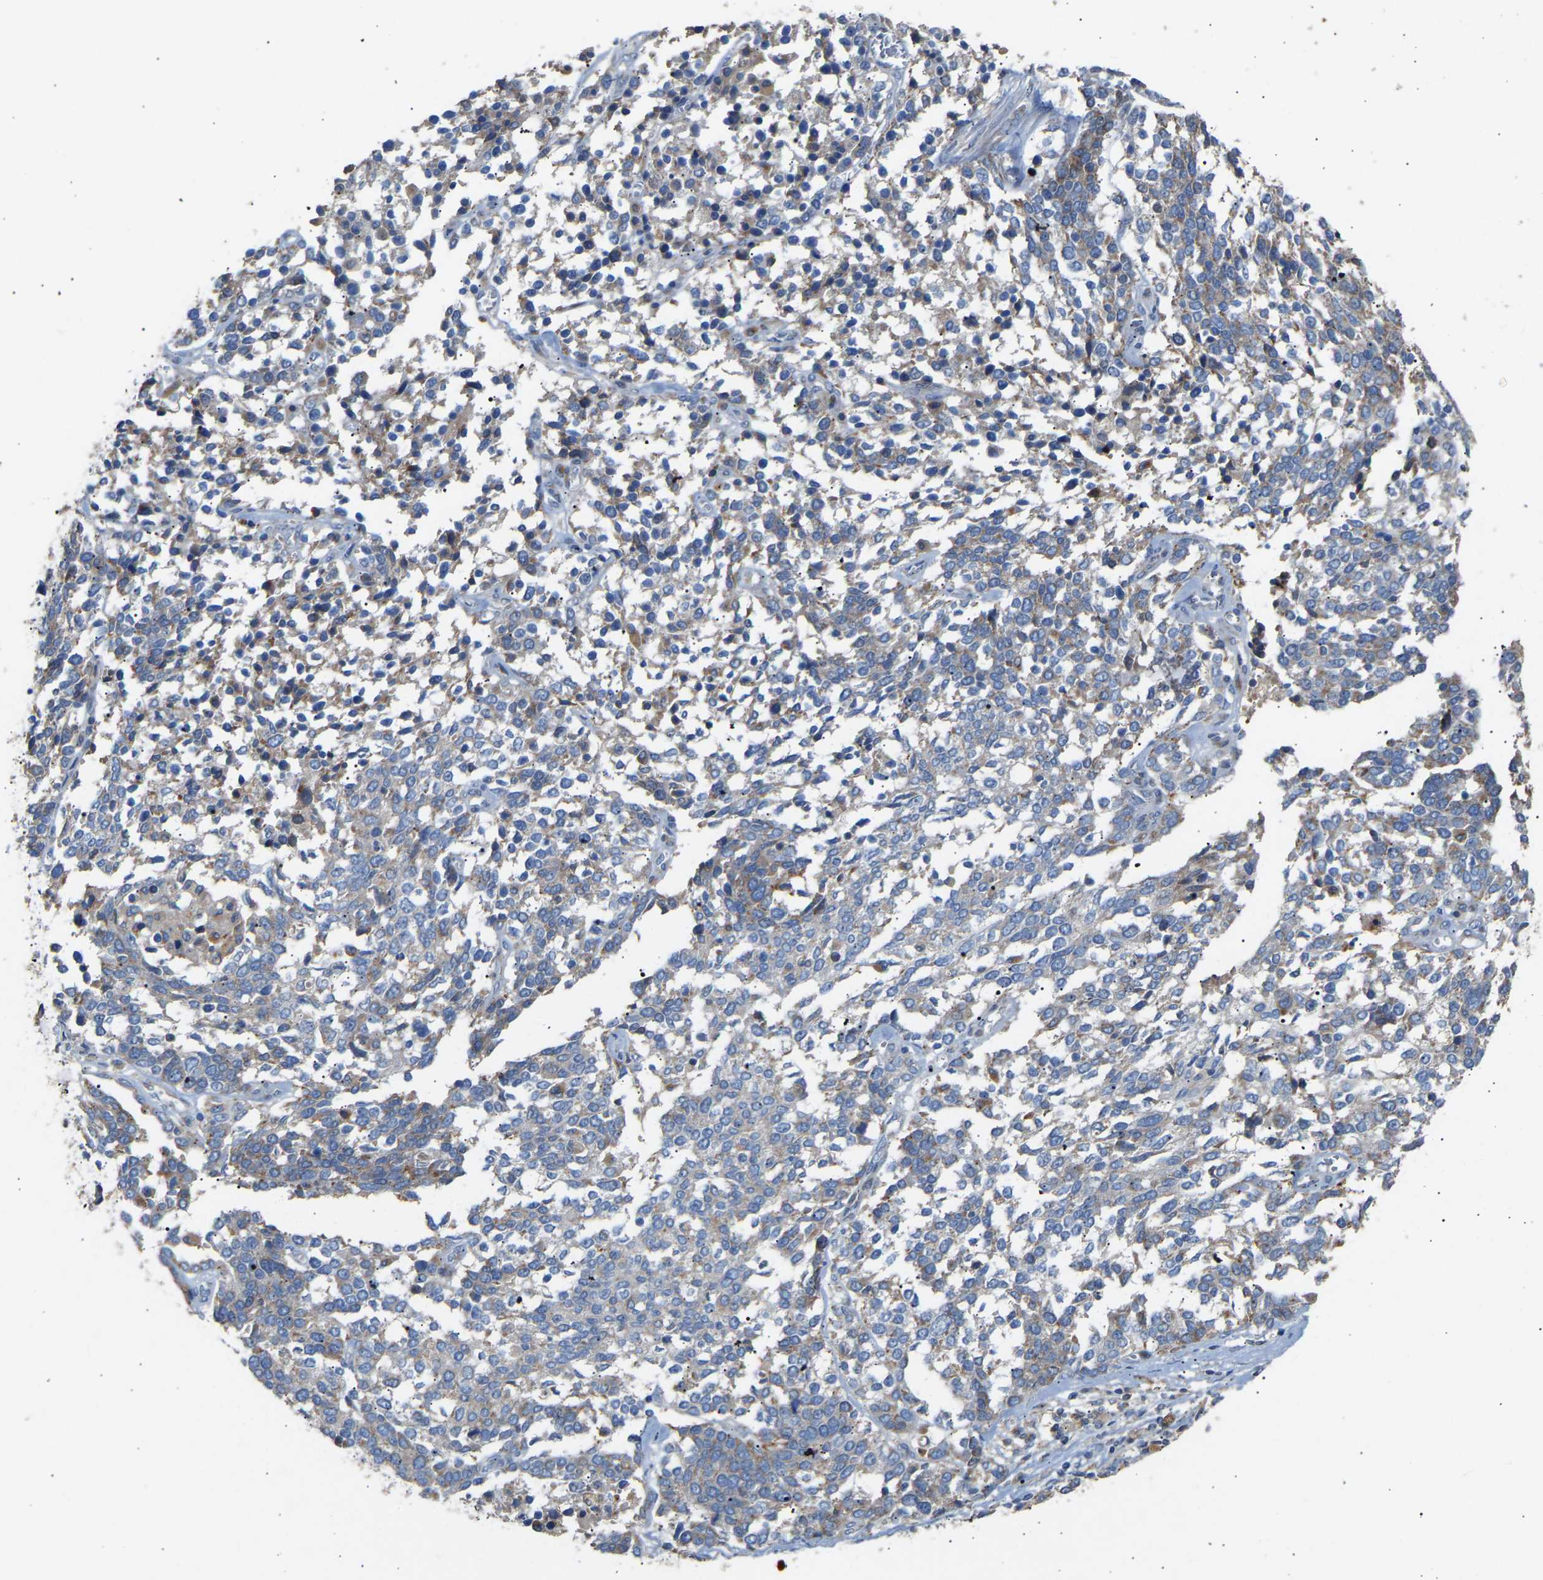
{"staining": {"intensity": "weak", "quantity": "<25%", "location": "cytoplasmic/membranous"}, "tissue": "ovarian cancer", "cell_type": "Tumor cells", "image_type": "cancer", "snomed": [{"axis": "morphology", "description": "Cystadenocarcinoma, serous, NOS"}, {"axis": "topography", "description": "Ovary"}], "caption": "The photomicrograph demonstrates no significant expression in tumor cells of ovarian cancer (serous cystadenocarcinoma).", "gene": "RGP1", "patient": {"sex": "female", "age": 44}}